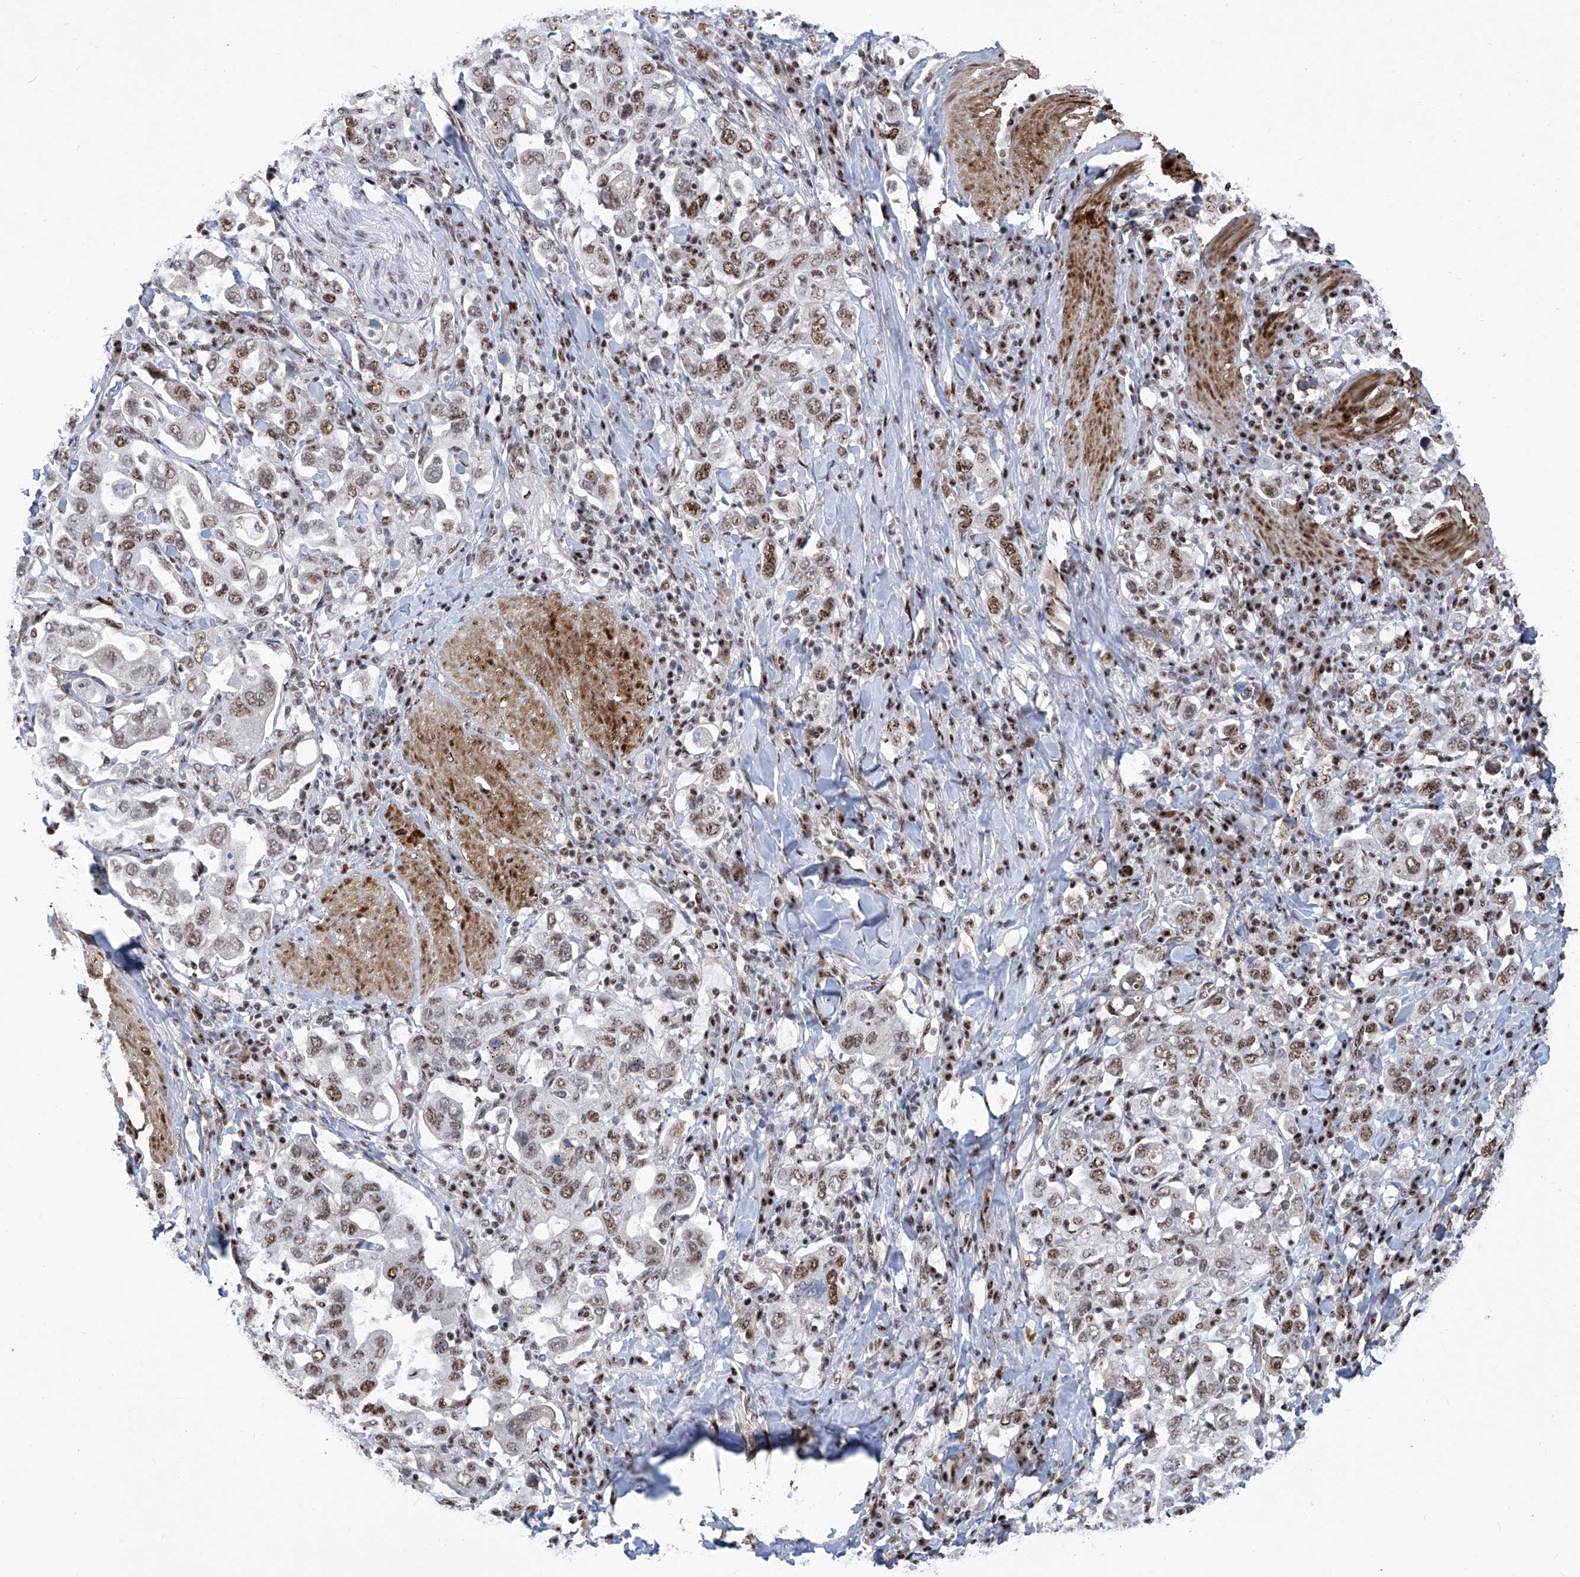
{"staining": {"intensity": "moderate", "quantity": ">75%", "location": "nuclear"}, "tissue": "stomach cancer", "cell_type": "Tumor cells", "image_type": "cancer", "snomed": [{"axis": "morphology", "description": "Adenocarcinoma, NOS"}, {"axis": "topography", "description": "Stomach, upper"}], "caption": "A micrograph of adenocarcinoma (stomach) stained for a protein demonstrates moderate nuclear brown staining in tumor cells. Ihc stains the protein in brown and the nuclei are stained blue.", "gene": "FBXL4", "patient": {"sex": "male", "age": 62}}